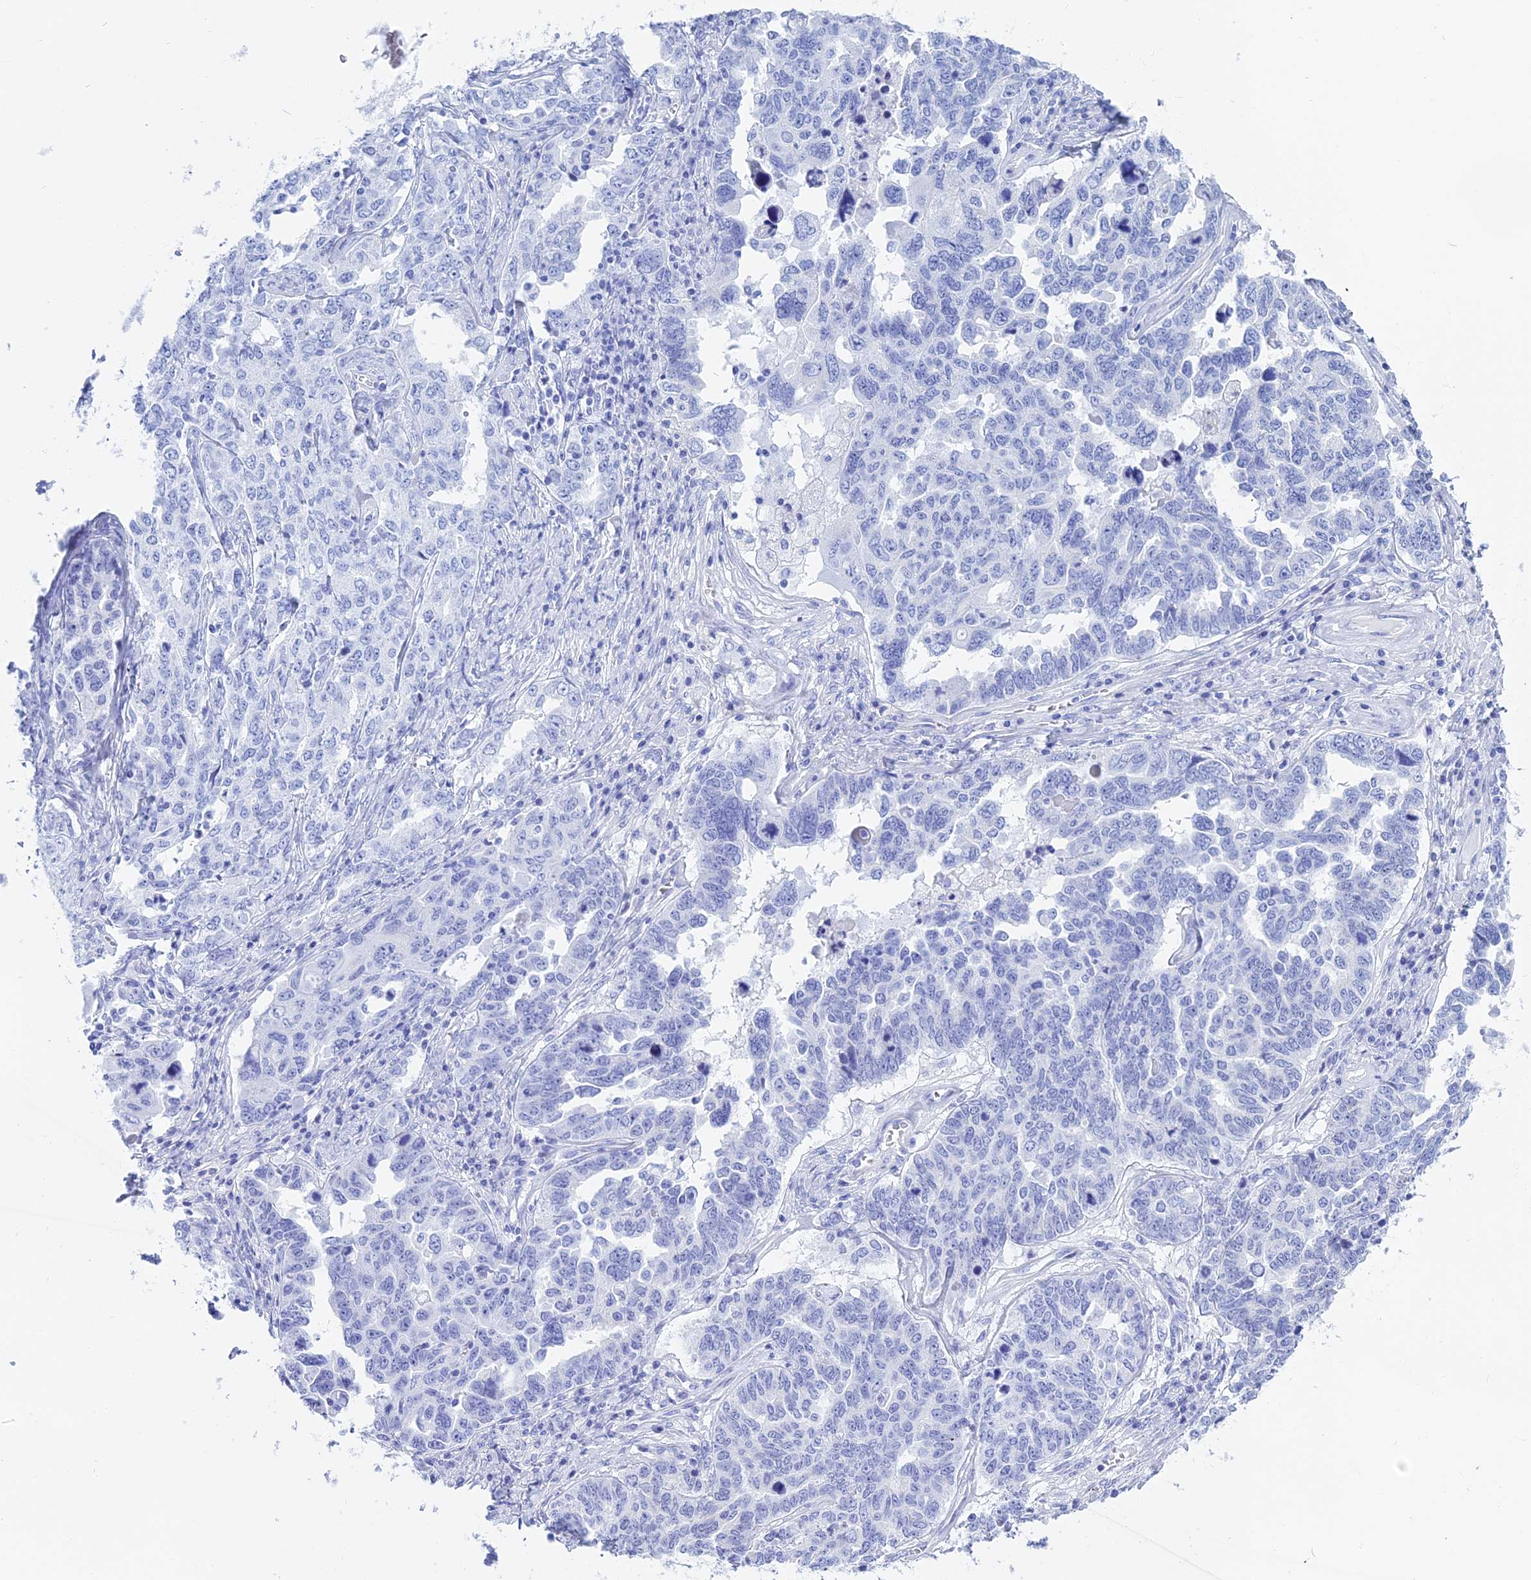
{"staining": {"intensity": "negative", "quantity": "none", "location": "none"}, "tissue": "ovarian cancer", "cell_type": "Tumor cells", "image_type": "cancer", "snomed": [{"axis": "morphology", "description": "Carcinoma, endometroid"}, {"axis": "topography", "description": "Ovary"}], "caption": "Immunohistochemistry (IHC) of ovarian endometroid carcinoma demonstrates no staining in tumor cells.", "gene": "TEX101", "patient": {"sex": "female", "age": 62}}